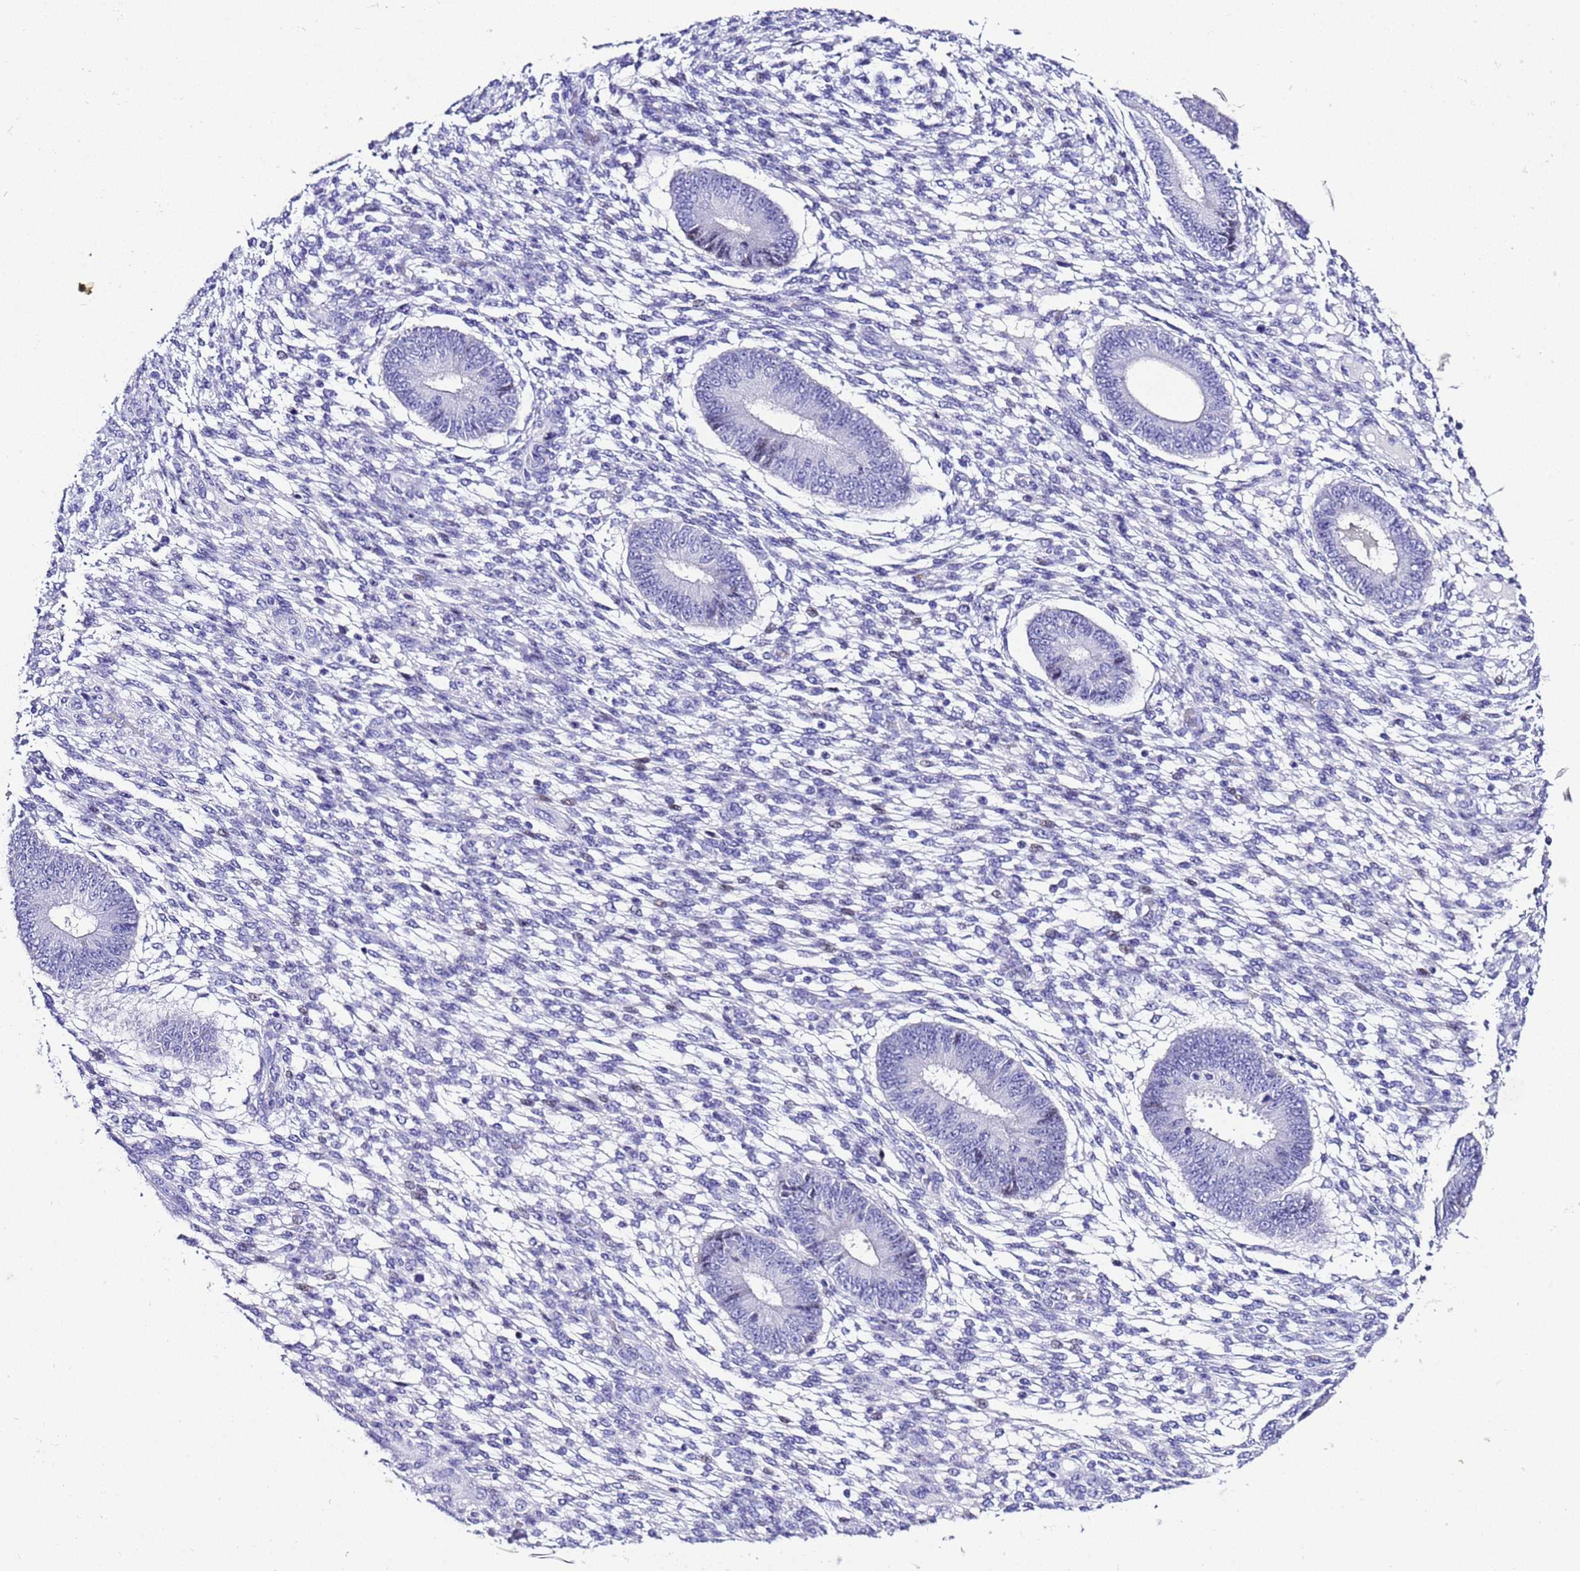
{"staining": {"intensity": "negative", "quantity": "none", "location": "none"}, "tissue": "endometrium", "cell_type": "Cells in endometrial stroma", "image_type": "normal", "snomed": [{"axis": "morphology", "description": "Normal tissue, NOS"}, {"axis": "topography", "description": "Endometrium"}], "caption": "This is an immunohistochemistry micrograph of normal endometrium. There is no positivity in cells in endometrial stroma.", "gene": "ZNF417", "patient": {"sex": "female", "age": 49}}